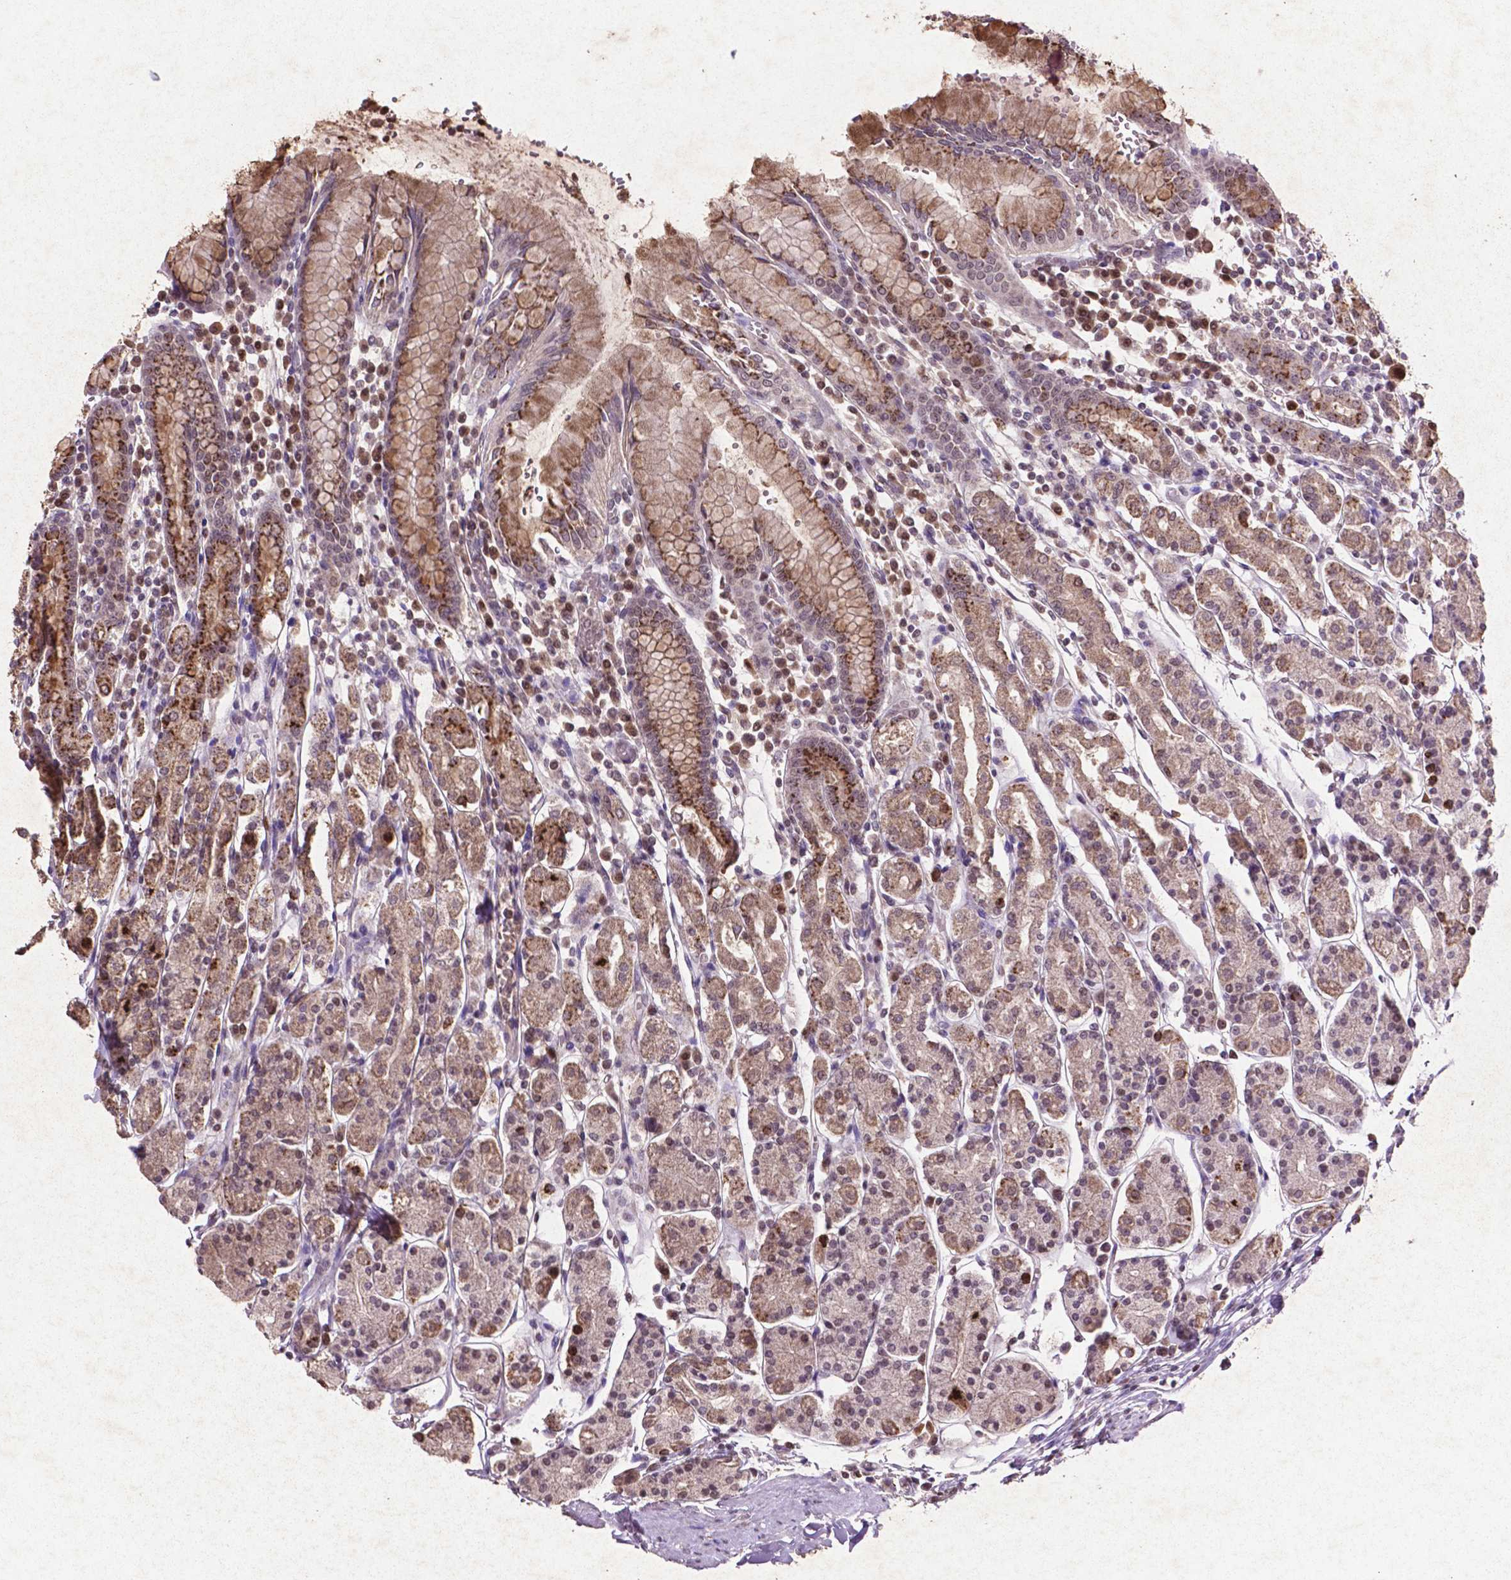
{"staining": {"intensity": "strong", "quantity": "25%-75%", "location": "cytoplasmic/membranous"}, "tissue": "stomach", "cell_type": "Glandular cells", "image_type": "normal", "snomed": [{"axis": "morphology", "description": "Normal tissue, NOS"}, {"axis": "topography", "description": "Stomach, upper"}, {"axis": "topography", "description": "Stomach"}], "caption": "Immunohistochemistry (IHC) staining of benign stomach, which displays high levels of strong cytoplasmic/membranous staining in about 25%-75% of glandular cells indicating strong cytoplasmic/membranous protein positivity. The staining was performed using DAB (brown) for protein detection and nuclei were counterstained in hematoxylin (blue).", "gene": "GLRX", "patient": {"sex": "male", "age": 62}}